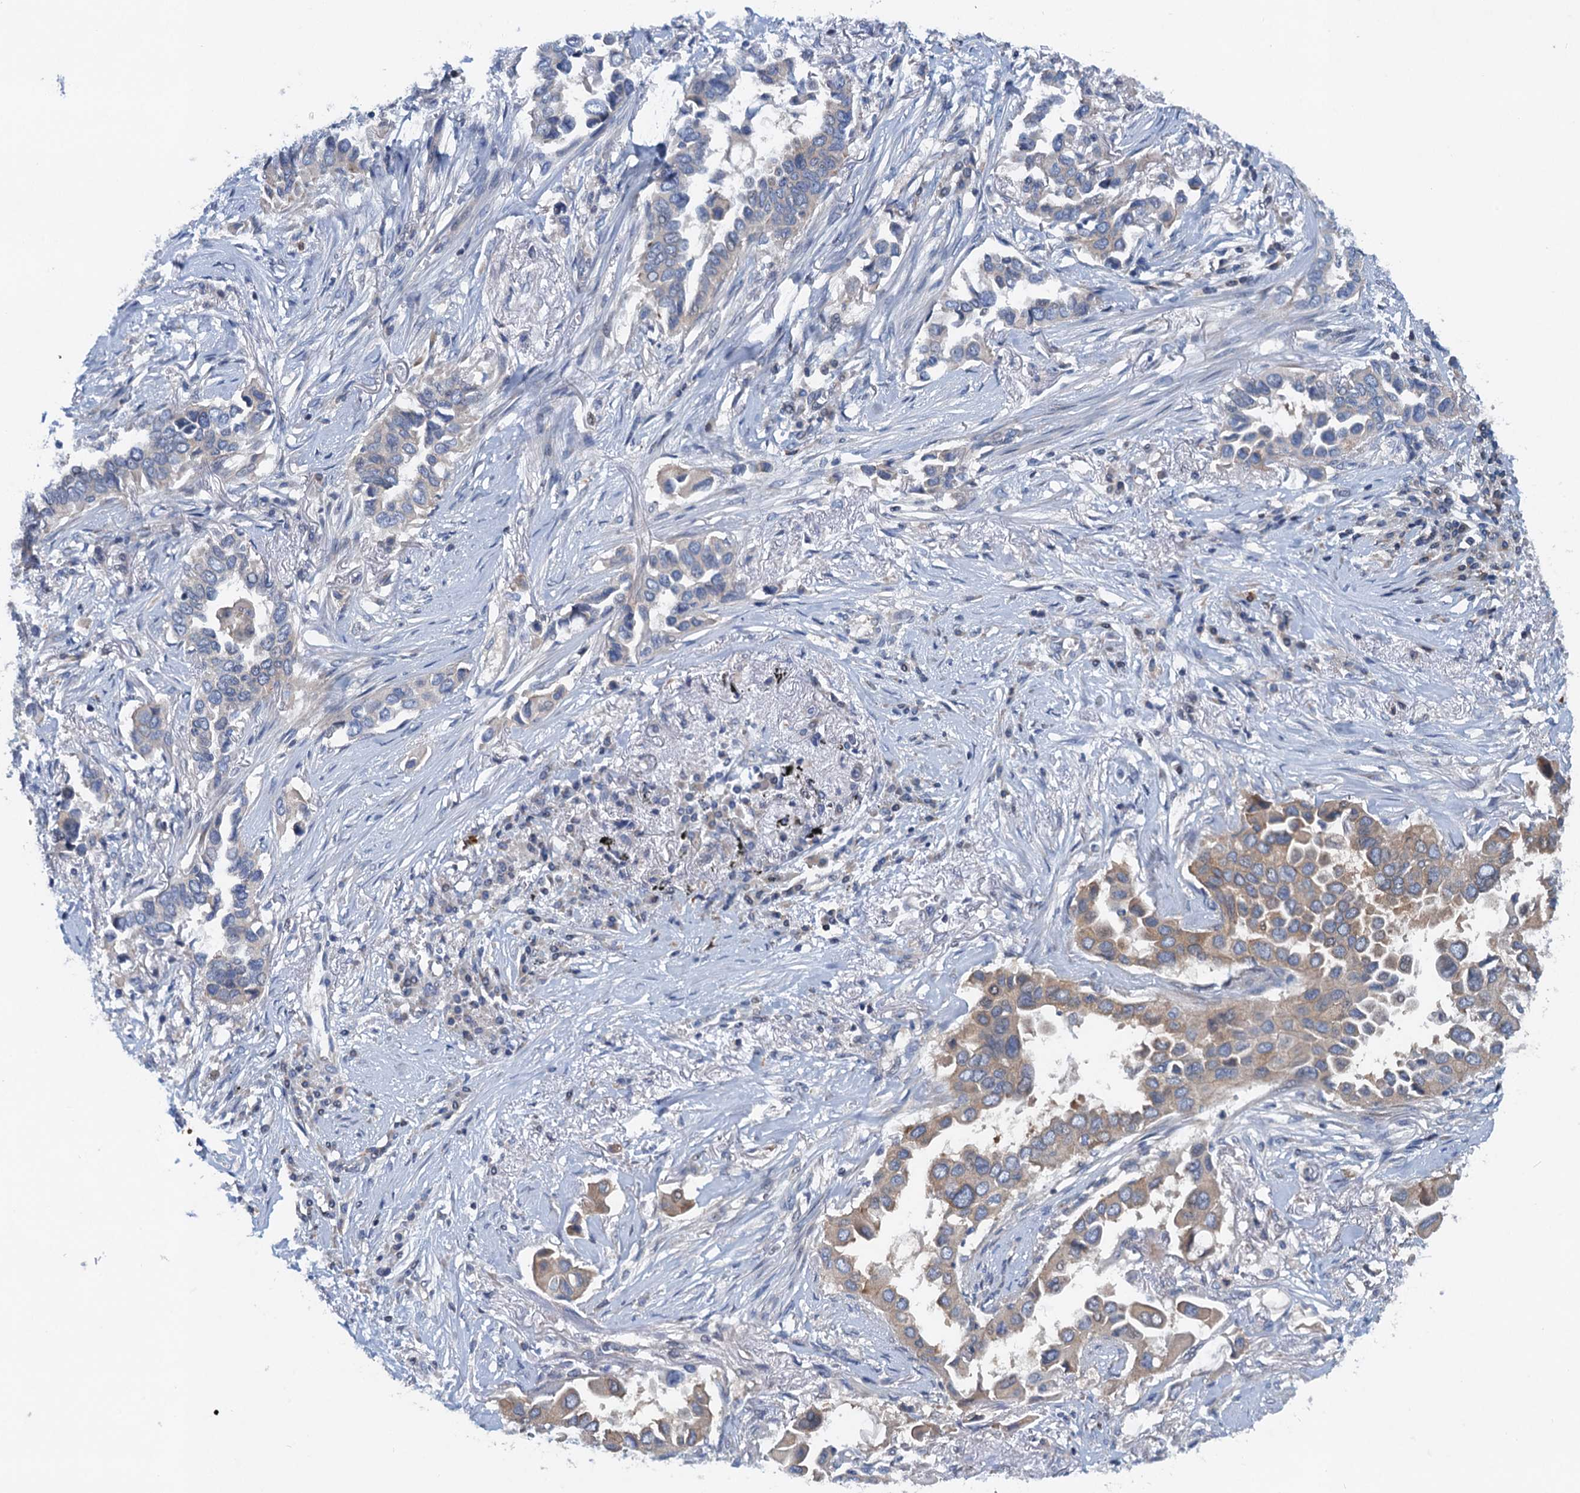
{"staining": {"intensity": "weak", "quantity": "25%-75%", "location": "cytoplasmic/membranous"}, "tissue": "lung cancer", "cell_type": "Tumor cells", "image_type": "cancer", "snomed": [{"axis": "morphology", "description": "Adenocarcinoma, NOS"}, {"axis": "topography", "description": "Lung"}], "caption": "Immunohistochemical staining of human lung cancer (adenocarcinoma) displays low levels of weak cytoplasmic/membranous protein positivity in about 25%-75% of tumor cells. The staining was performed using DAB, with brown indicating positive protein expression. Nuclei are stained blue with hematoxylin.", "gene": "NBEA", "patient": {"sex": "female", "age": 76}}